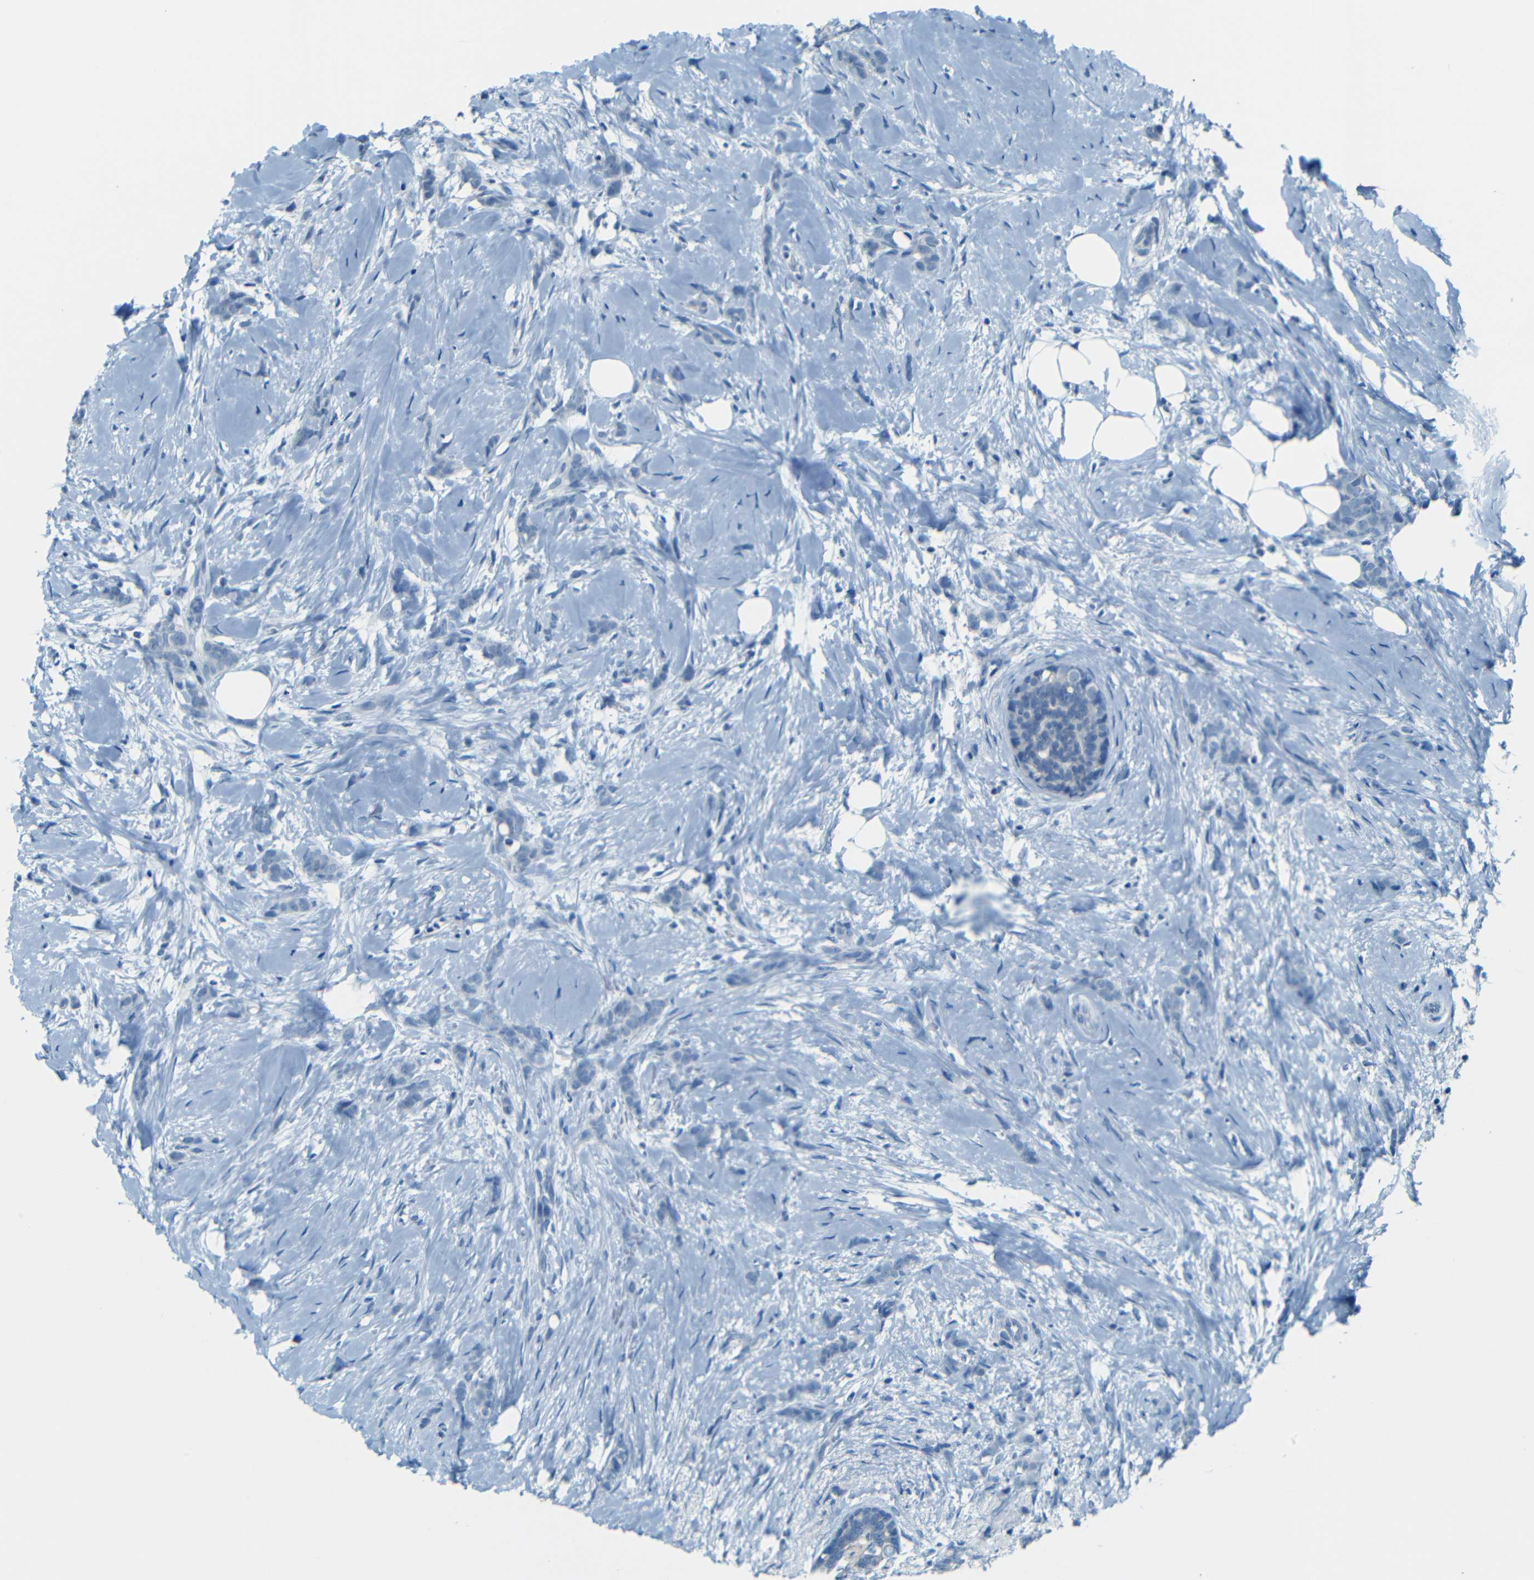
{"staining": {"intensity": "negative", "quantity": "none", "location": "none"}, "tissue": "breast cancer", "cell_type": "Tumor cells", "image_type": "cancer", "snomed": [{"axis": "morphology", "description": "Lobular carcinoma, in situ"}, {"axis": "morphology", "description": "Lobular carcinoma"}, {"axis": "topography", "description": "Breast"}], "caption": "This is a photomicrograph of immunohistochemistry staining of breast lobular carcinoma, which shows no staining in tumor cells.", "gene": "ZMAT1", "patient": {"sex": "female", "age": 41}}